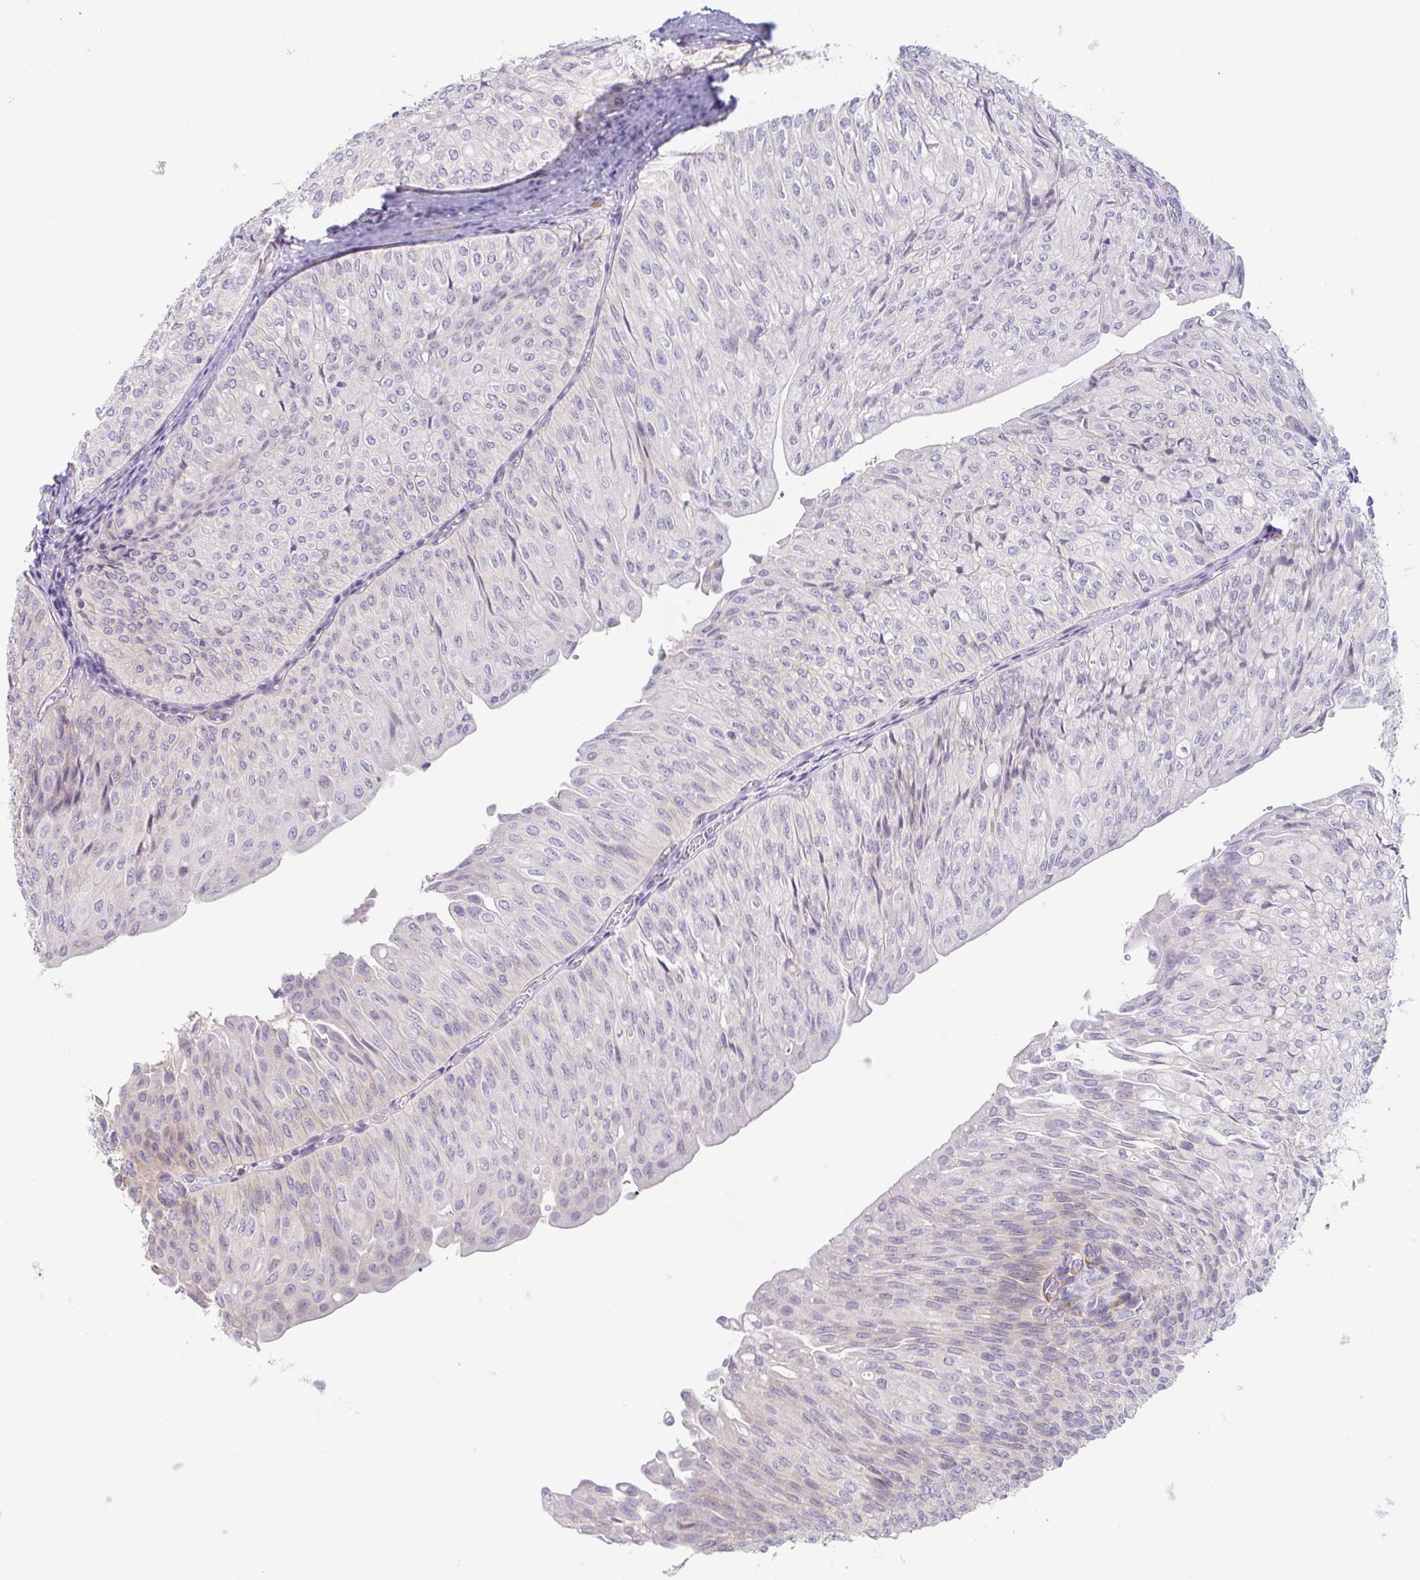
{"staining": {"intensity": "weak", "quantity": "<25%", "location": "cytoplasmic/membranous"}, "tissue": "urothelial cancer", "cell_type": "Tumor cells", "image_type": "cancer", "snomed": [{"axis": "morphology", "description": "Urothelial carcinoma, NOS"}, {"axis": "topography", "description": "Urinary bladder"}], "caption": "This histopathology image is of transitional cell carcinoma stained with immunohistochemistry (IHC) to label a protein in brown with the nuclei are counter-stained blue. There is no expression in tumor cells. The staining was performed using DAB to visualize the protein expression in brown, while the nuclei were stained in blue with hematoxylin (Magnification: 20x).", "gene": "COL17A1", "patient": {"sex": "male", "age": 62}}